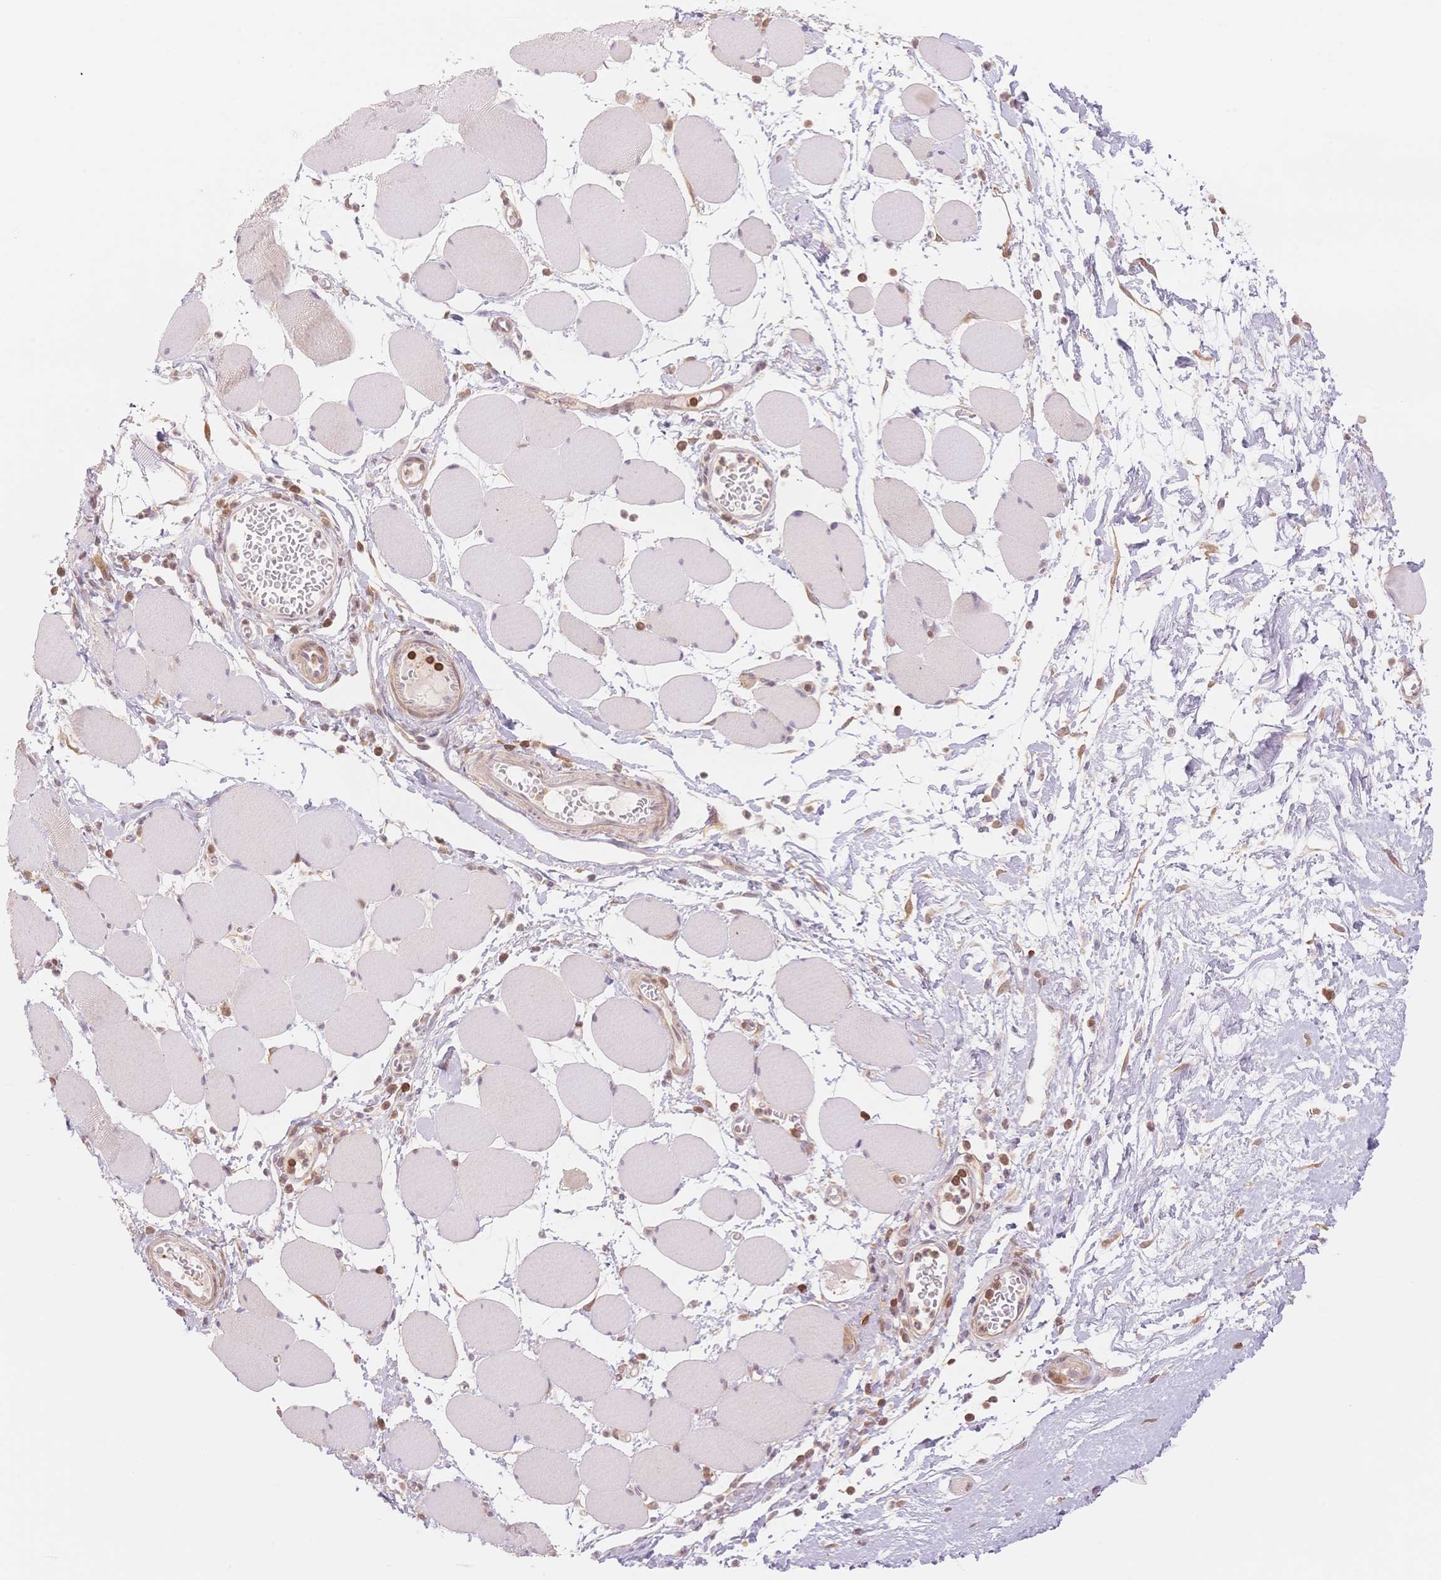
{"staining": {"intensity": "negative", "quantity": "none", "location": "none"}, "tissue": "skeletal muscle", "cell_type": "Myocytes", "image_type": "normal", "snomed": [{"axis": "morphology", "description": "Normal tissue, NOS"}, {"axis": "topography", "description": "Skeletal muscle"}], "caption": "A histopathology image of skeletal muscle stained for a protein reveals no brown staining in myocytes. (DAB (3,3'-diaminobenzidine) immunohistochemistry (IHC) visualized using brightfield microscopy, high magnification).", "gene": "STK39", "patient": {"sex": "female", "age": 75}}